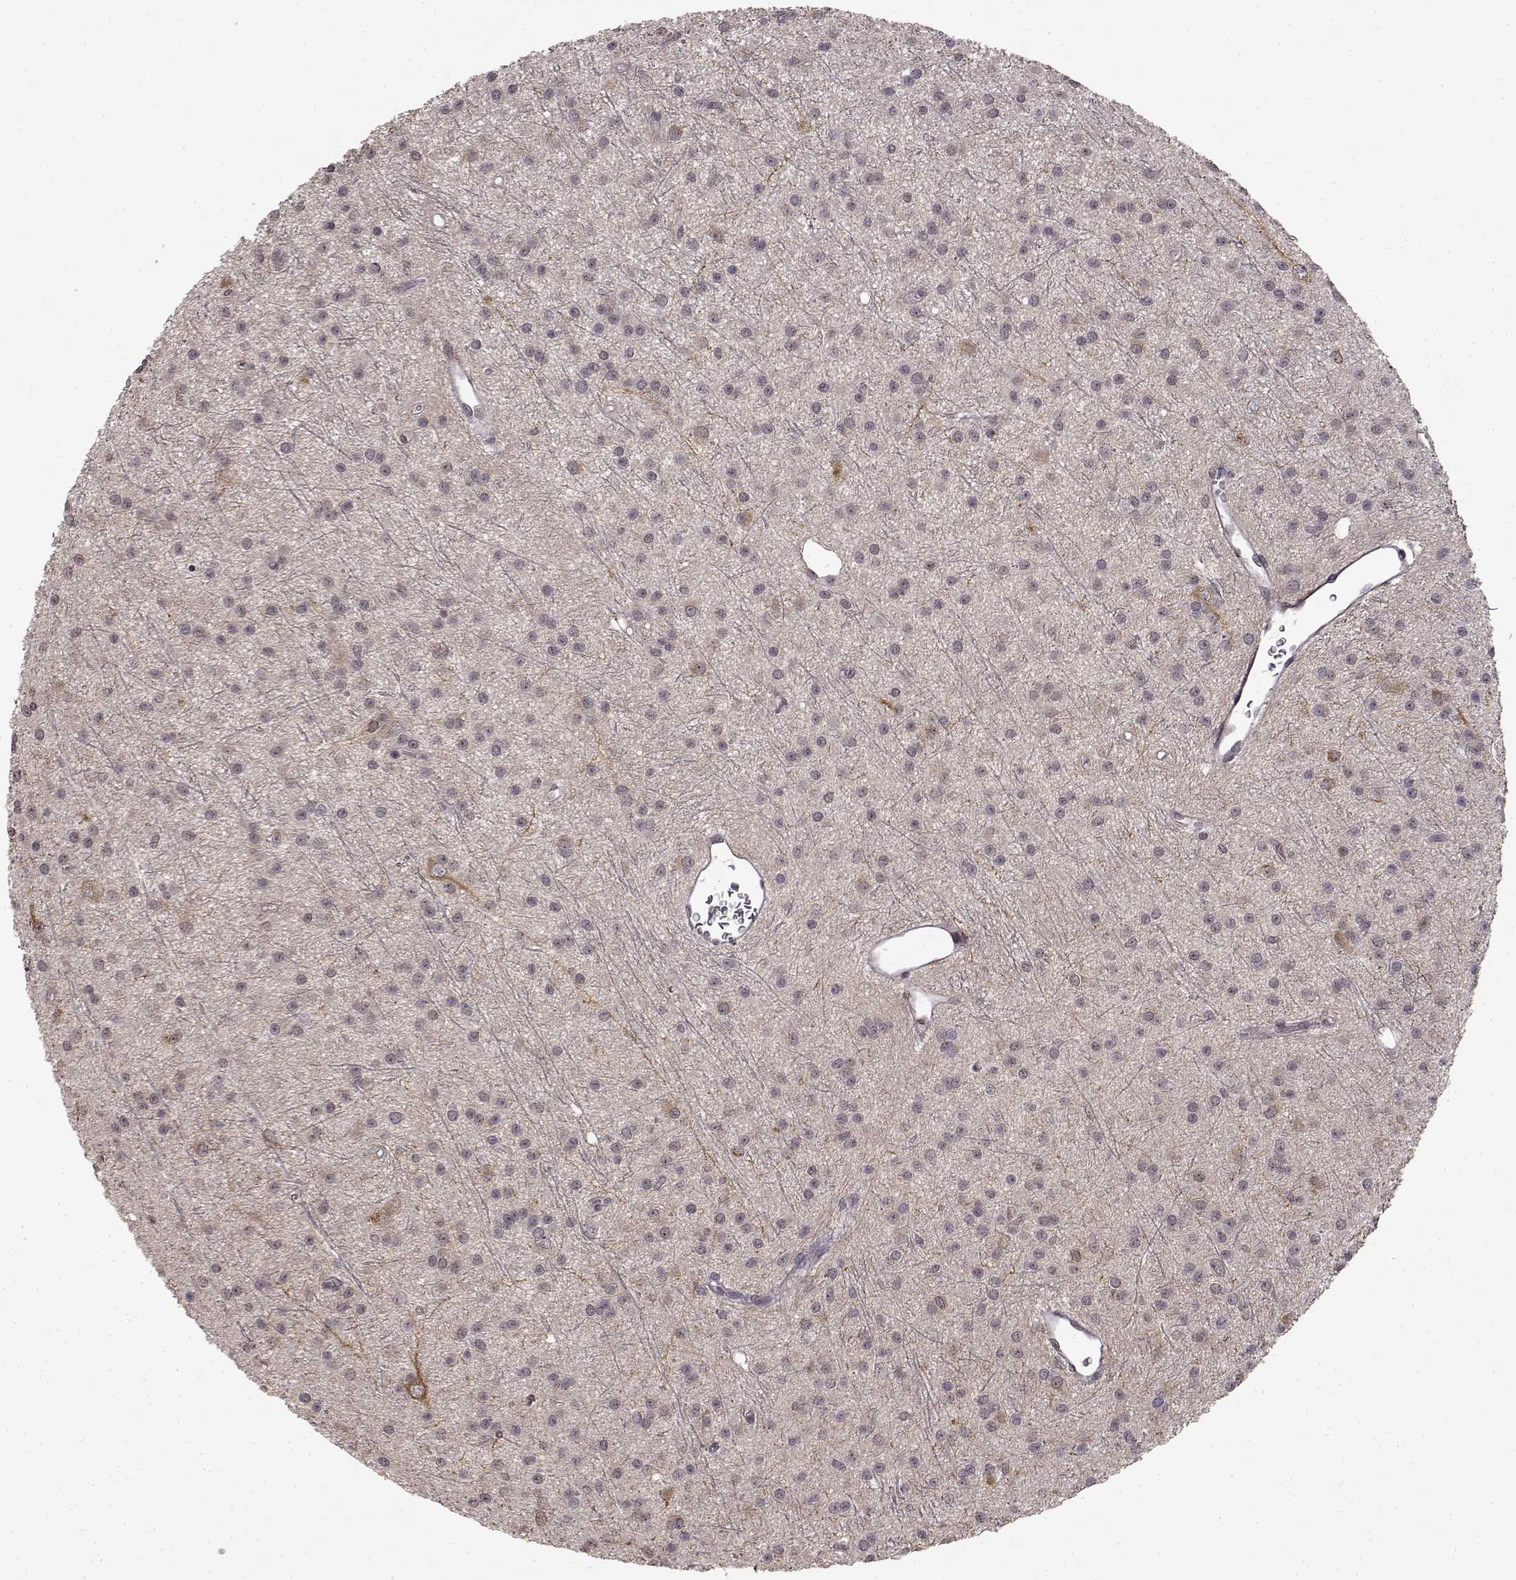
{"staining": {"intensity": "negative", "quantity": "none", "location": "none"}, "tissue": "glioma", "cell_type": "Tumor cells", "image_type": "cancer", "snomed": [{"axis": "morphology", "description": "Glioma, malignant, Low grade"}, {"axis": "topography", "description": "Brain"}], "caption": "A histopathology image of human glioma is negative for staining in tumor cells. (Stains: DAB immunohistochemistry (IHC) with hematoxylin counter stain, Microscopy: brightfield microscopy at high magnification).", "gene": "NTRK2", "patient": {"sex": "male", "age": 27}}